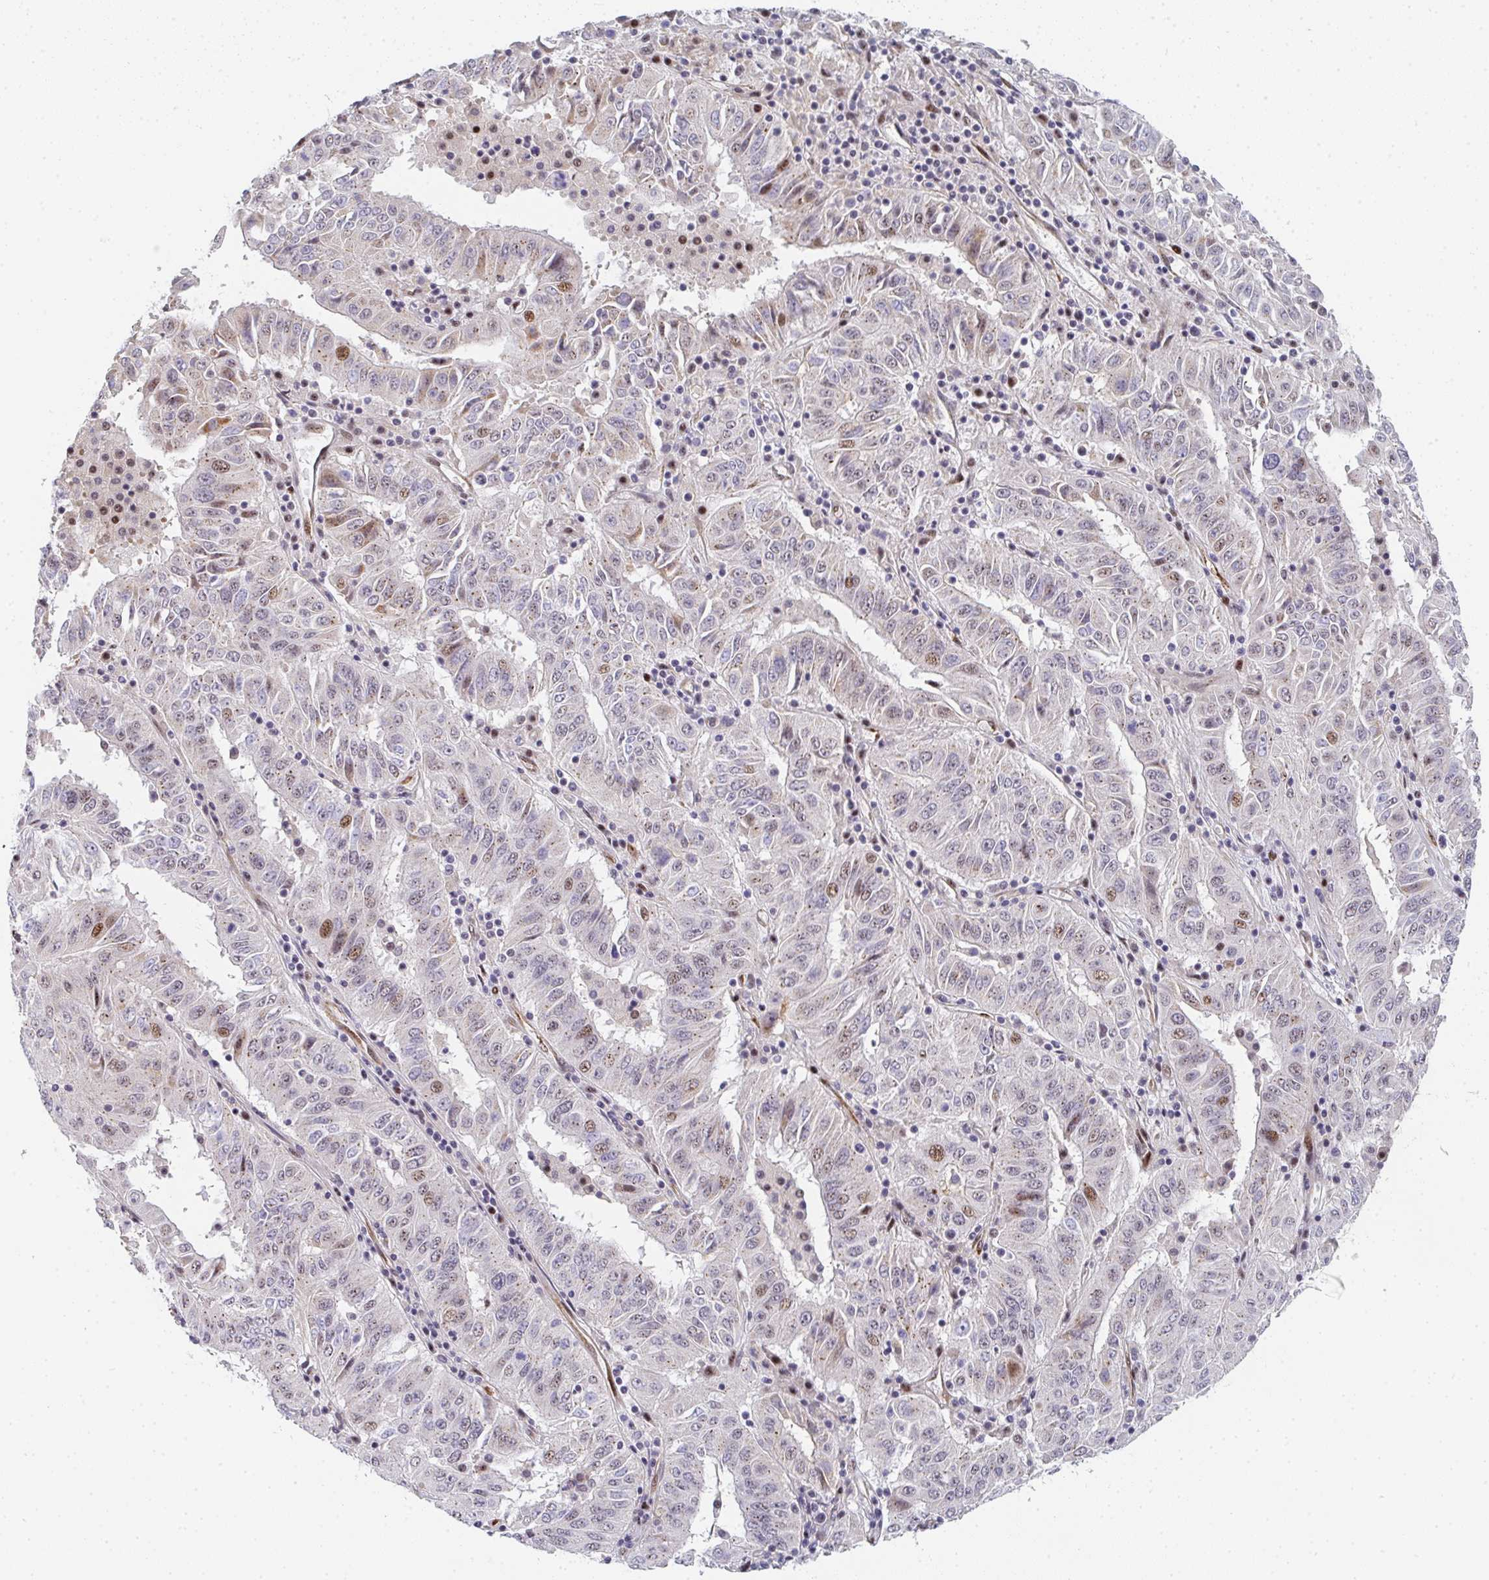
{"staining": {"intensity": "moderate", "quantity": "25%-75%", "location": "cytoplasmic/membranous,nuclear"}, "tissue": "pancreatic cancer", "cell_type": "Tumor cells", "image_type": "cancer", "snomed": [{"axis": "morphology", "description": "Adenocarcinoma, NOS"}, {"axis": "topography", "description": "Pancreas"}], "caption": "Immunohistochemical staining of adenocarcinoma (pancreatic) demonstrates medium levels of moderate cytoplasmic/membranous and nuclear protein staining in approximately 25%-75% of tumor cells.", "gene": "ZIC3", "patient": {"sex": "male", "age": 63}}